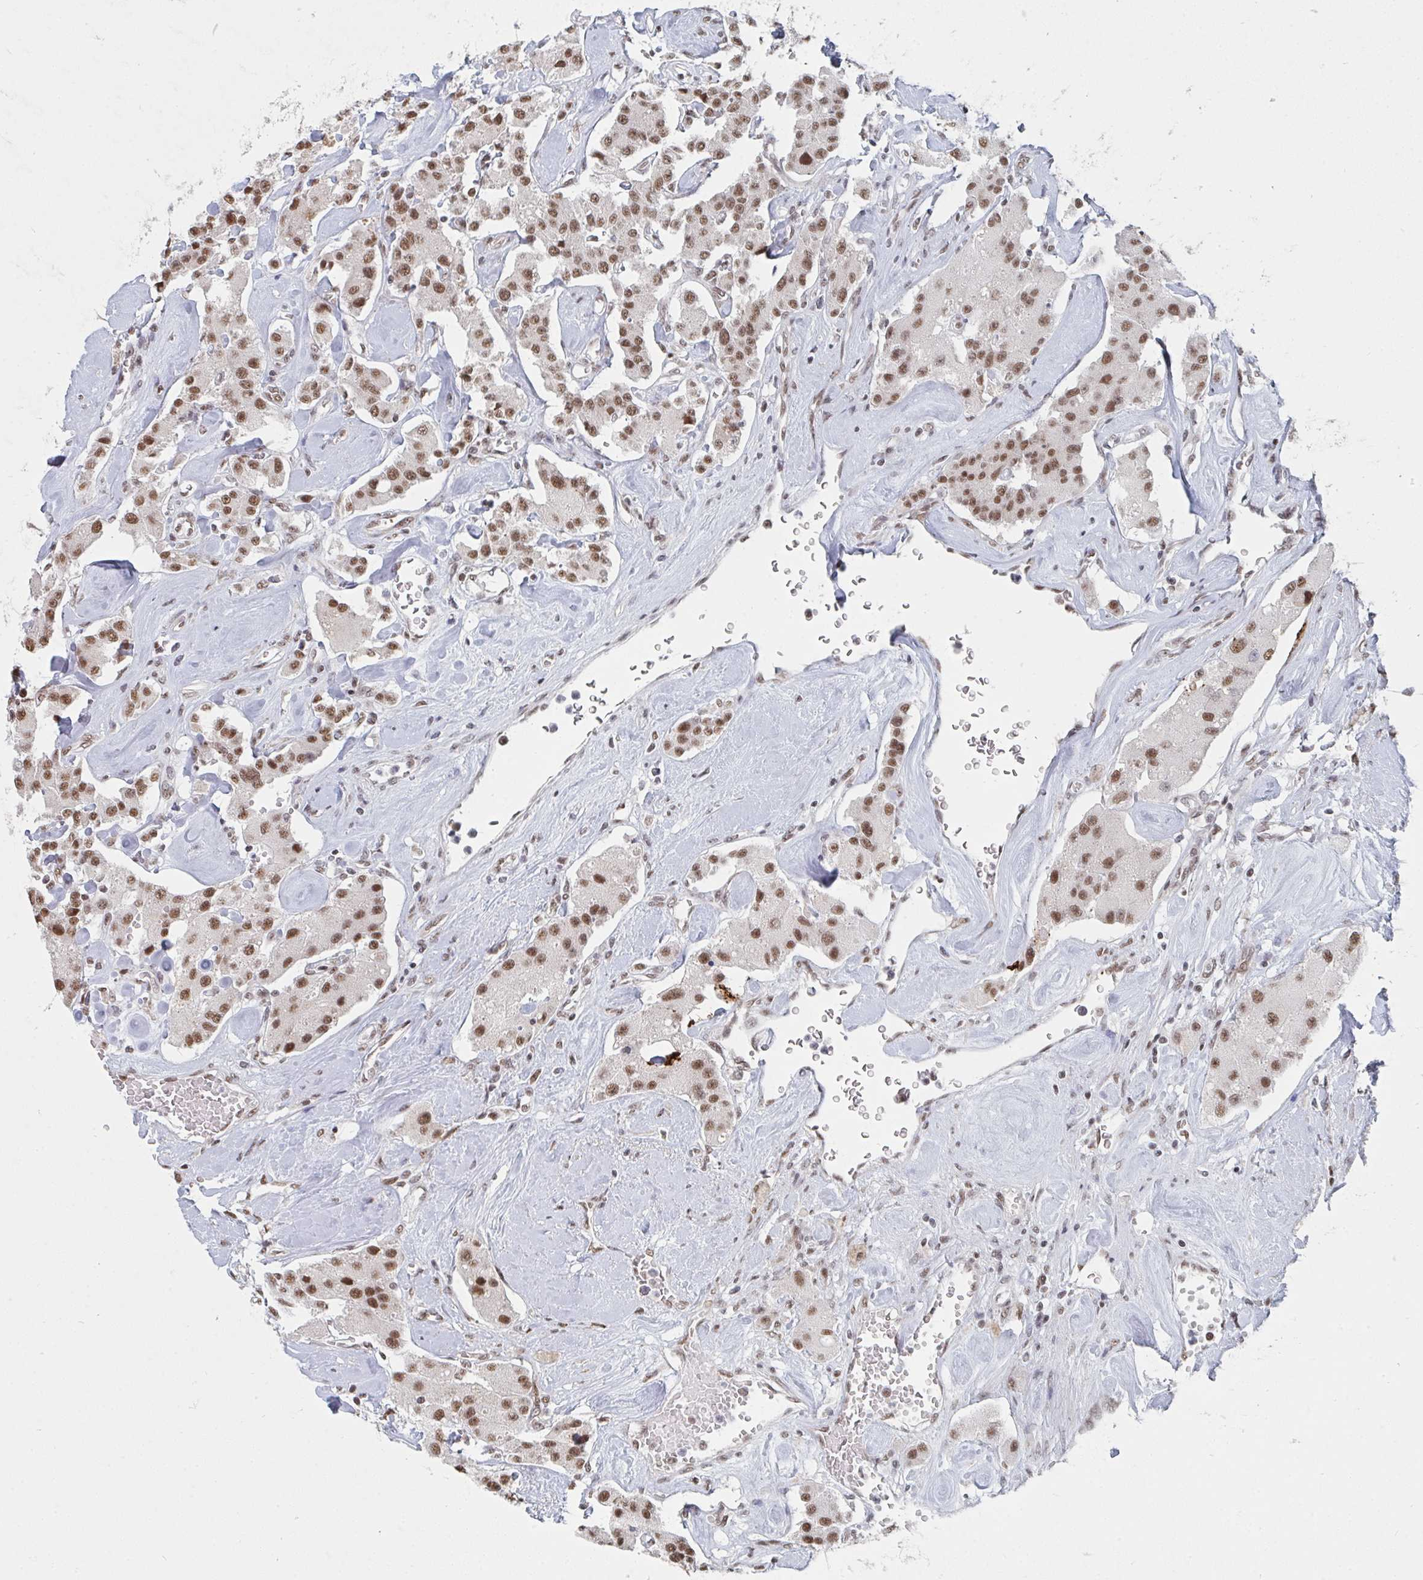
{"staining": {"intensity": "moderate", "quantity": ">75%", "location": "nuclear"}, "tissue": "carcinoid", "cell_type": "Tumor cells", "image_type": "cancer", "snomed": [{"axis": "morphology", "description": "Carcinoid, malignant, NOS"}, {"axis": "topography", "description": "Pancreas"}], "caption": "An IHC micrograph of tumor tissue is shown. Protein staining in brown labels moderate nuclear positivity in carcinoid within tumor cells. The staining was performed using DAB (3,3'-diaminobenzidine), with brown indicating positive protein expression. Nuclei are stained blue with hematoxylin.", "gene": "MBNL1", "patient": {"sex": "male", "age": 41}}